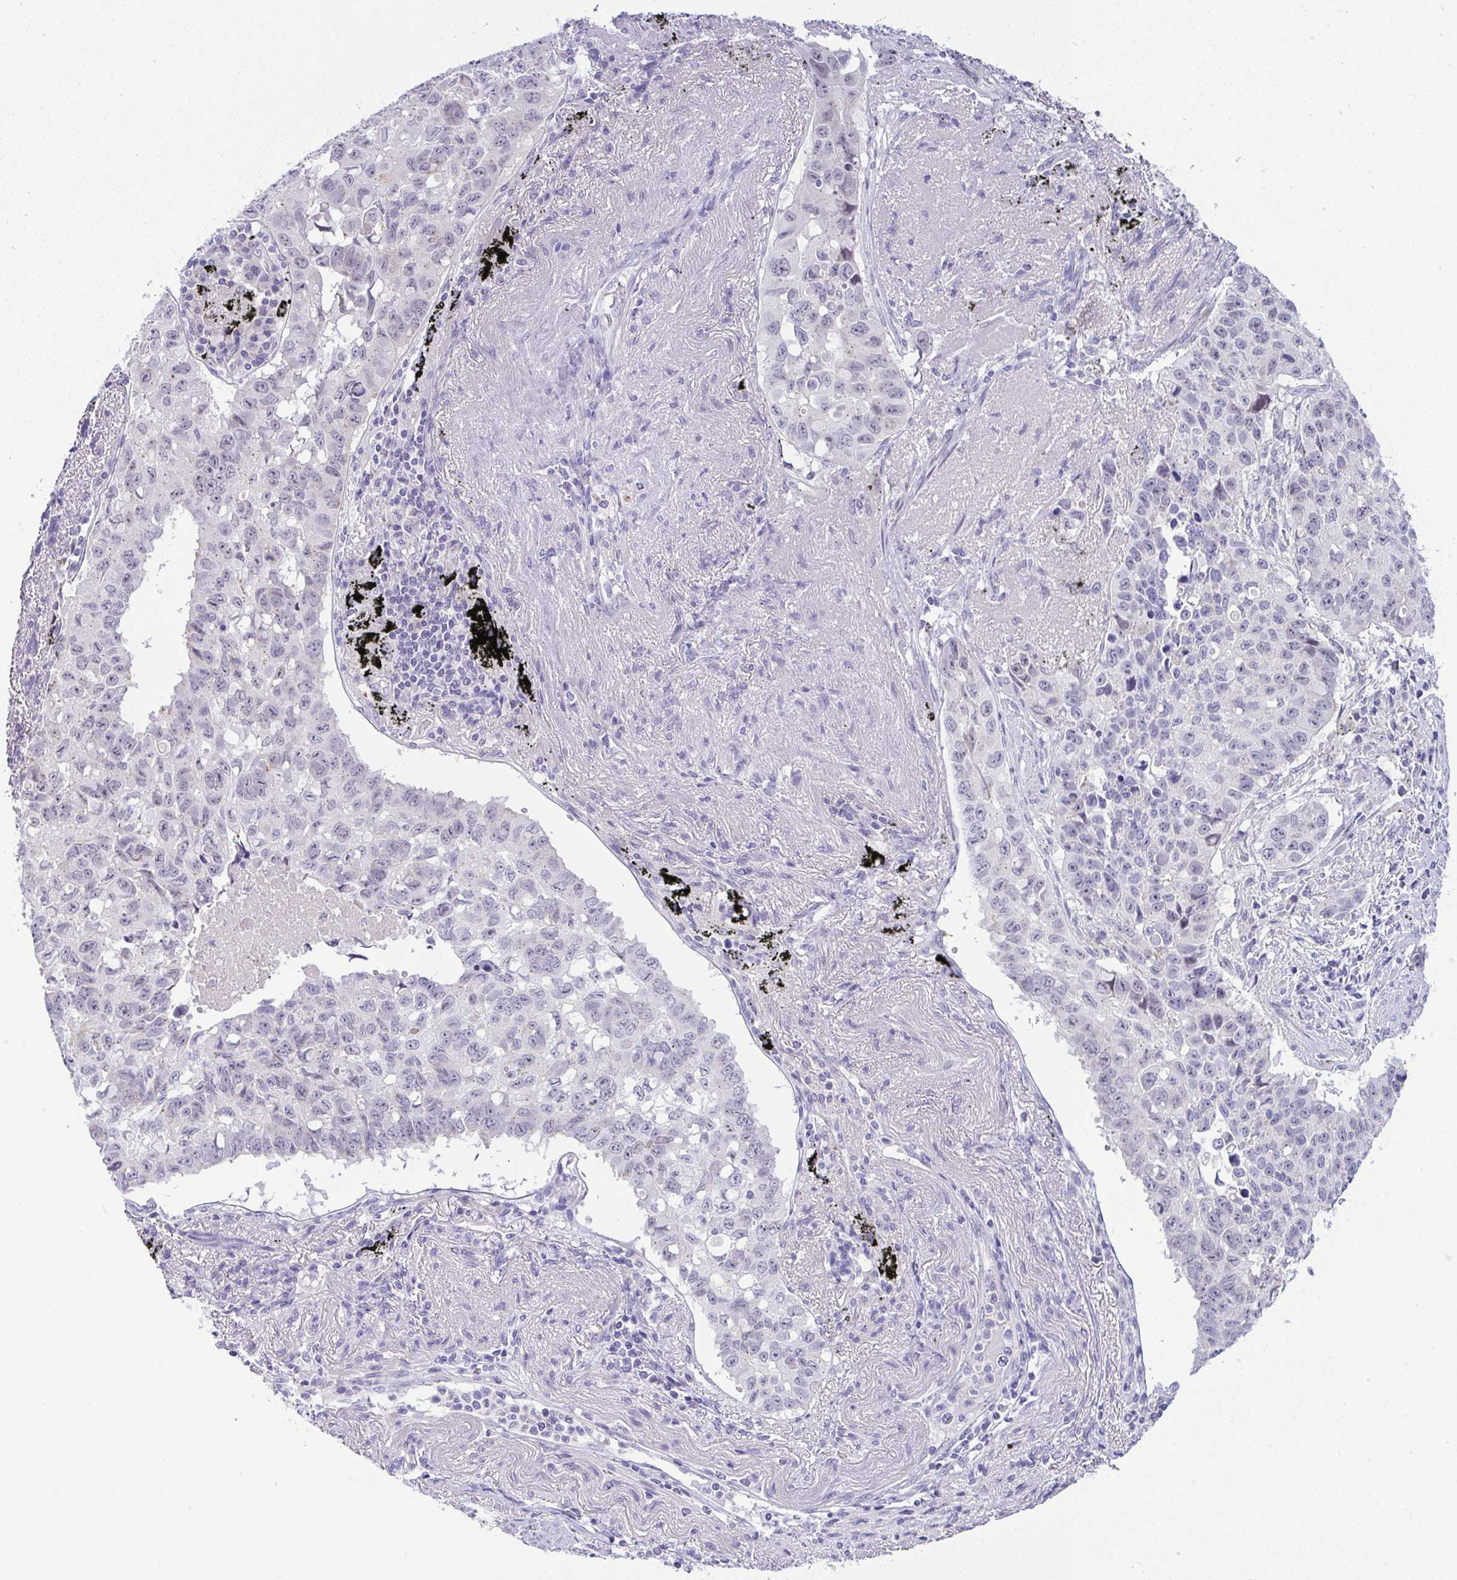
{"staining": {"intensity": "negative", "quantity": "none", "location": "none"}, "tissue": "lung cancer", "cell_type": "Tumor cells", "image_type": "cancer", "snomed": [{"axis": "morphology", "description": "Squamous cell carcinoma, NOS"}, {"axis": "topography", "description": "Lung"}], "caption": "The immunohistochemistry image has no significant staining in tumor cells of lung squamous cell carcinoma tissue.", "gene": "FAM177A1", "patient": {"sex": "male", "age": 60}}